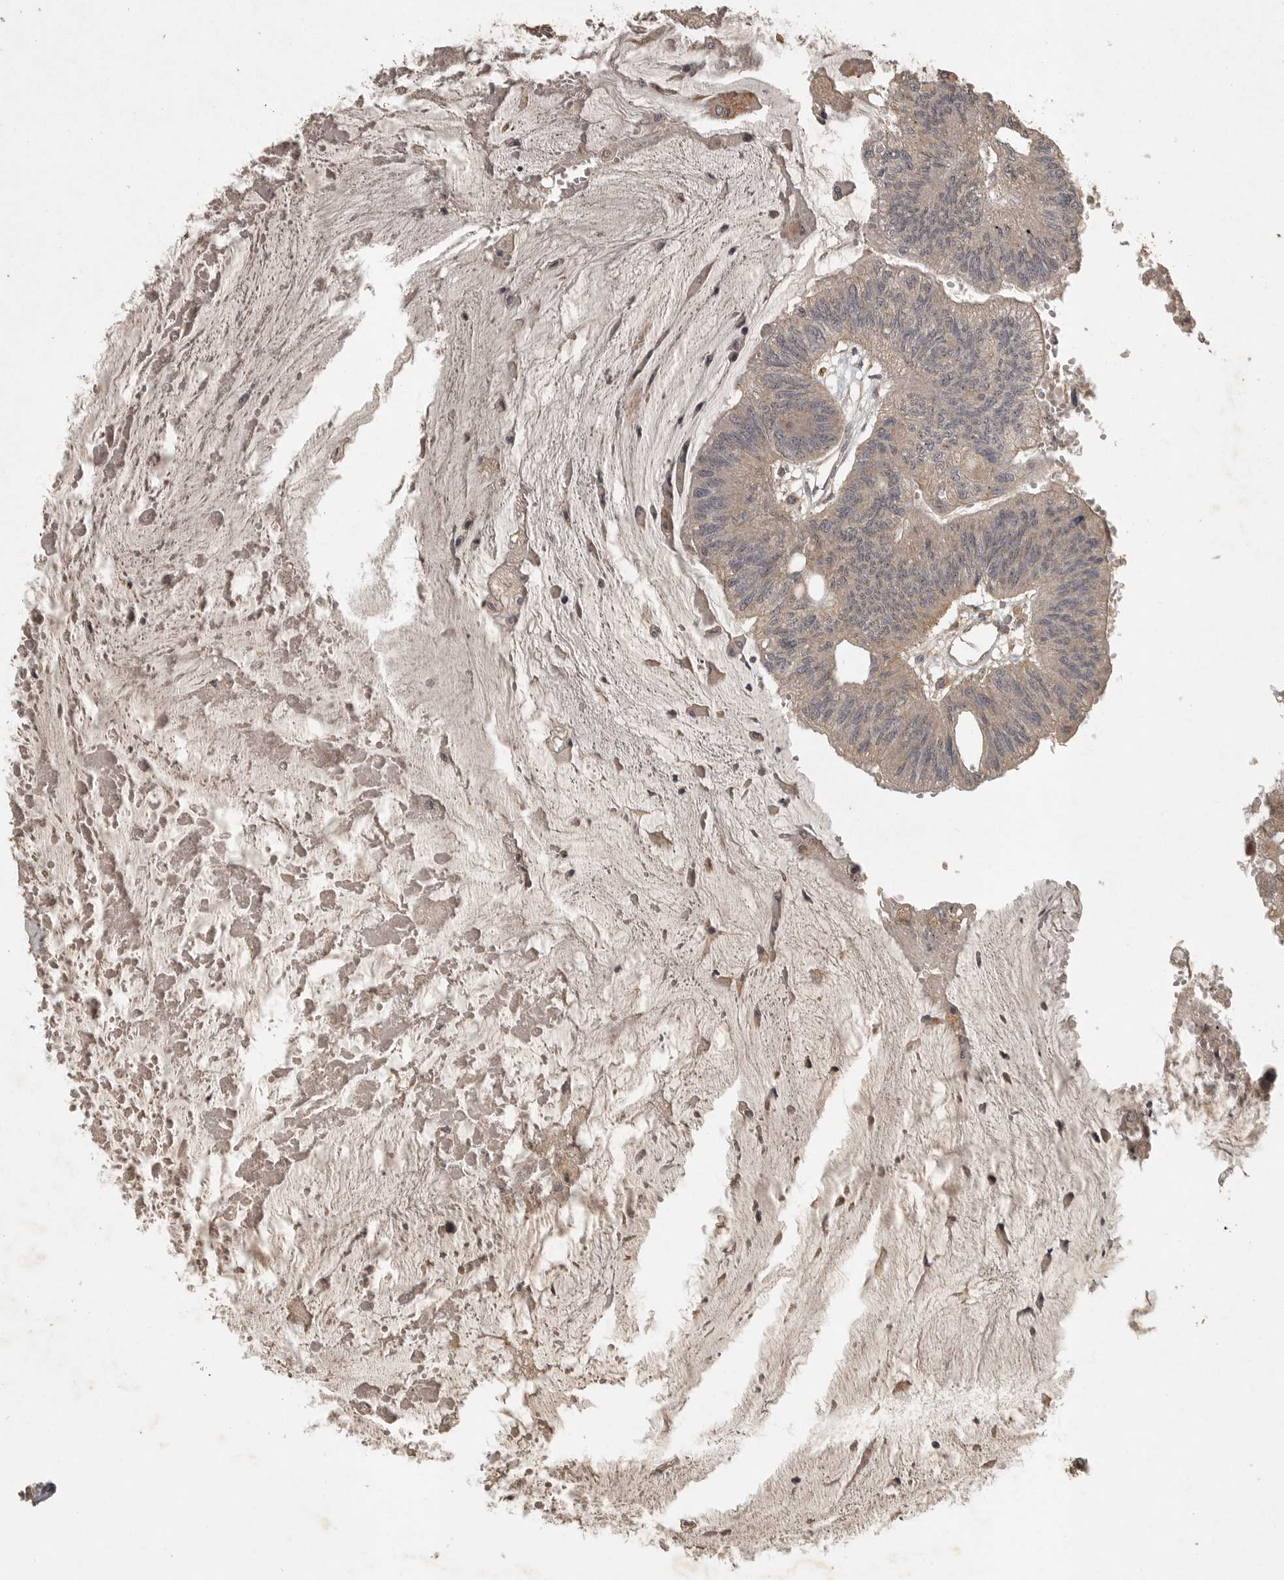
{"staining": {"intensity": "weak", "quantity": ">75%", "location": "cytoplasmic/membranous"}, "tissue": "colorectal cancer", "cell_type": "Tumor cells", "image_type": "cancer", "snomed": [{"axis": "morphology", "description": "Adenoma, NOS"}, {"axis": "morphology", "description": "Adenocarcinoma, NOS"}, {"axis": "topography", "description": "Colon"}], "caption": "Immunohistochemistry (IHC) image of neoplastic tissue: human colorectal cancer (adenocarcinoma) stained using immunohistochemistry displays low levels of weak protein expression localized specifically in the cytoplasmic/membranous of tumor cells, appearing as a cytoplasmic/membranous brown color.", "gene": "ADAMTS4", "patient": {"sex": "male", "age": 79}}